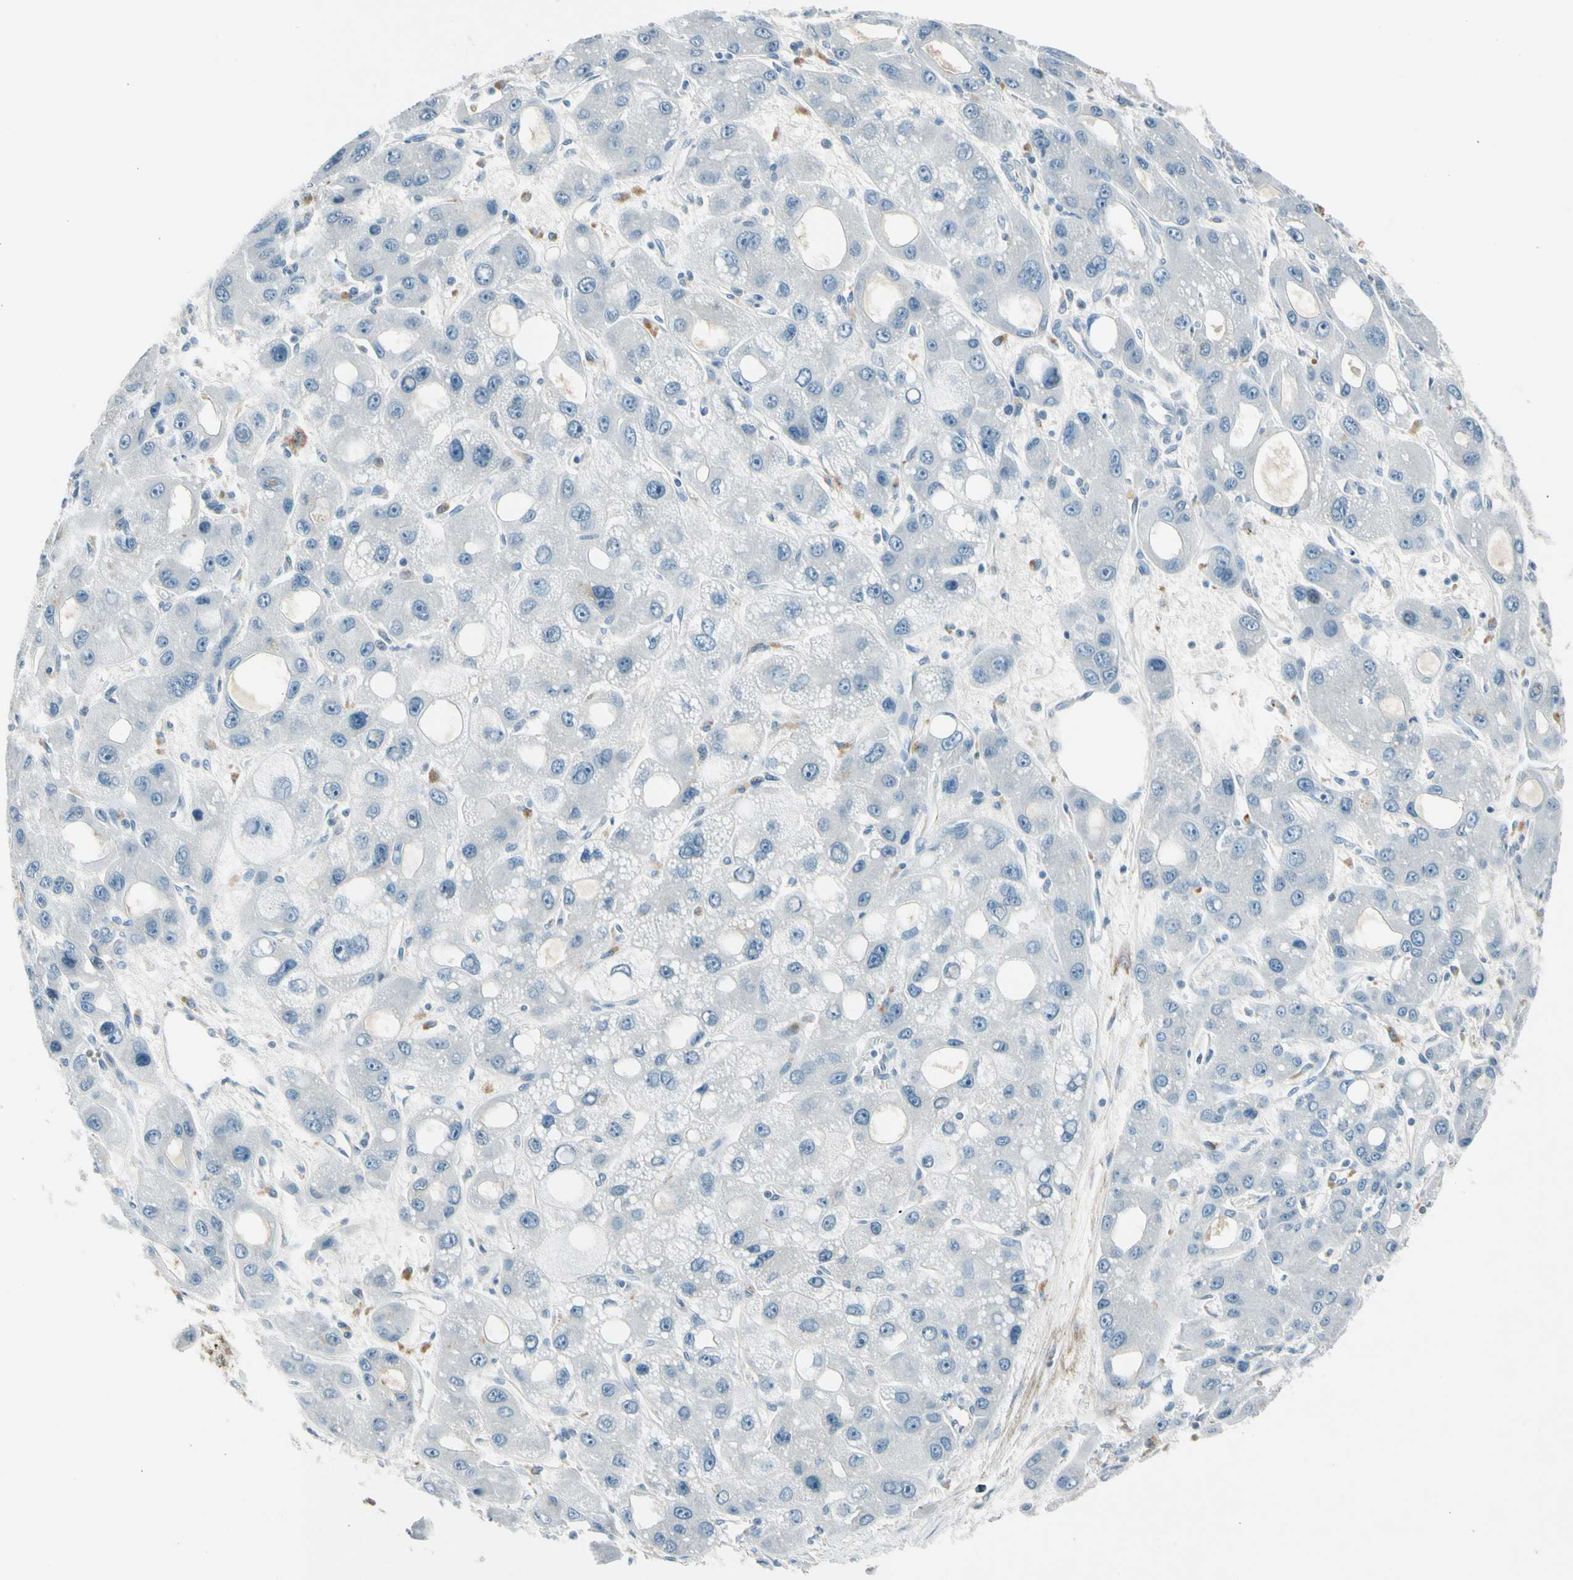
{"staining": {"intensity": "negative", "quantity": "none", "location": "none"}, "tissue": "liver cancer", "cell_type": "Tumor cells", "image_type": "cancer", "snomed": [{"axis": "morphology", "description": "Carcinoma, Hepatocellular, NOS"}, {"axis": "topography", "description": "Liver"}], "caption": "Immunohistochemistry image of neoplastic tissue: liver hepatocellular carcinoma stained with DAB shows no significant protein positivity in tumor cells. The staining was performed using DAB to visualize the protein expression in brown, while the nuclei were stained in blue with hematoxylin (Magnification: 20x).", "gene": "PDPN", "patient": {"sex": "male", "age": 55}}